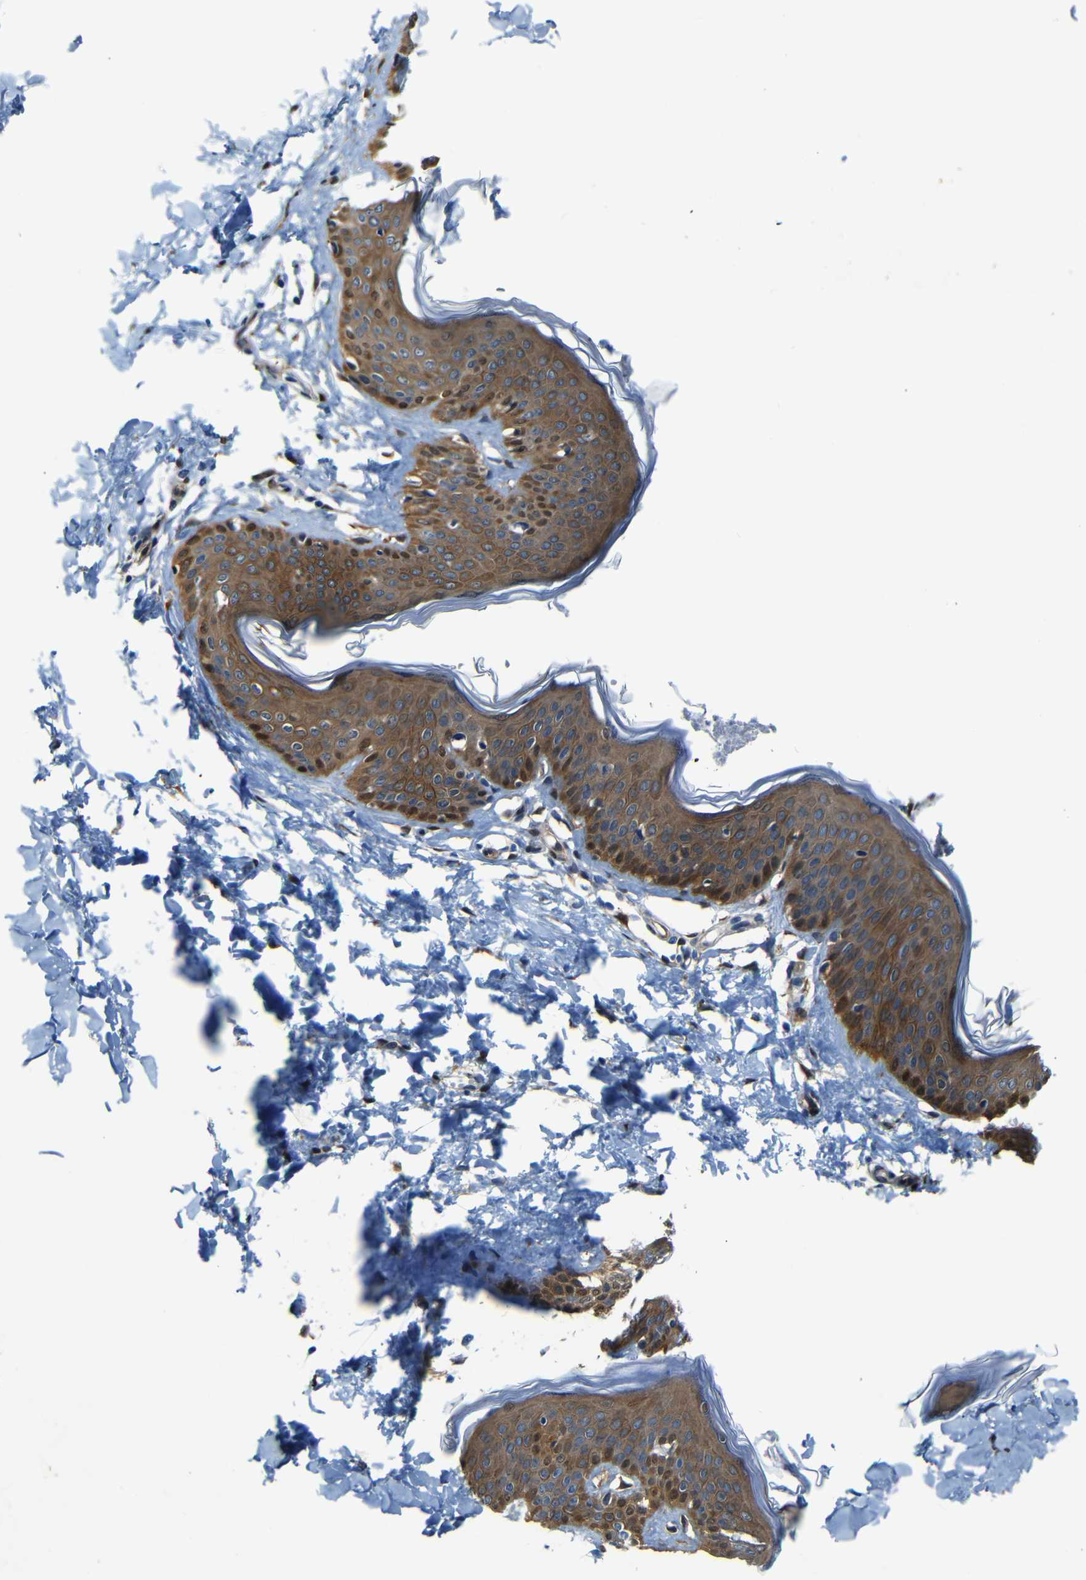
{"staining": {"intensity": "negative", "quantity": "none", "location": "none"}, "tissue": "skin", "cell_type": "Fibroblasts", "image_type": "normal", "snomed": [{"axis": "morphology", "description": "Normal tissue, NOS"}, {"axis": "topography", "description": "Skin"}], "caption": "This micrograph is of unremarkable skin stained with immunohistochemistry (IHC) to label a protein in brown with the nuclei are counter-stained blue. There is no expression in fibroblasts. The staining was performed using DAB to visualize the protein expression in brown, while the nuclei were stained in blue with hematoxylin (Magnification: 20x).", "gene": "YAP1", "patient": {"sex": "female", "age": 17}}